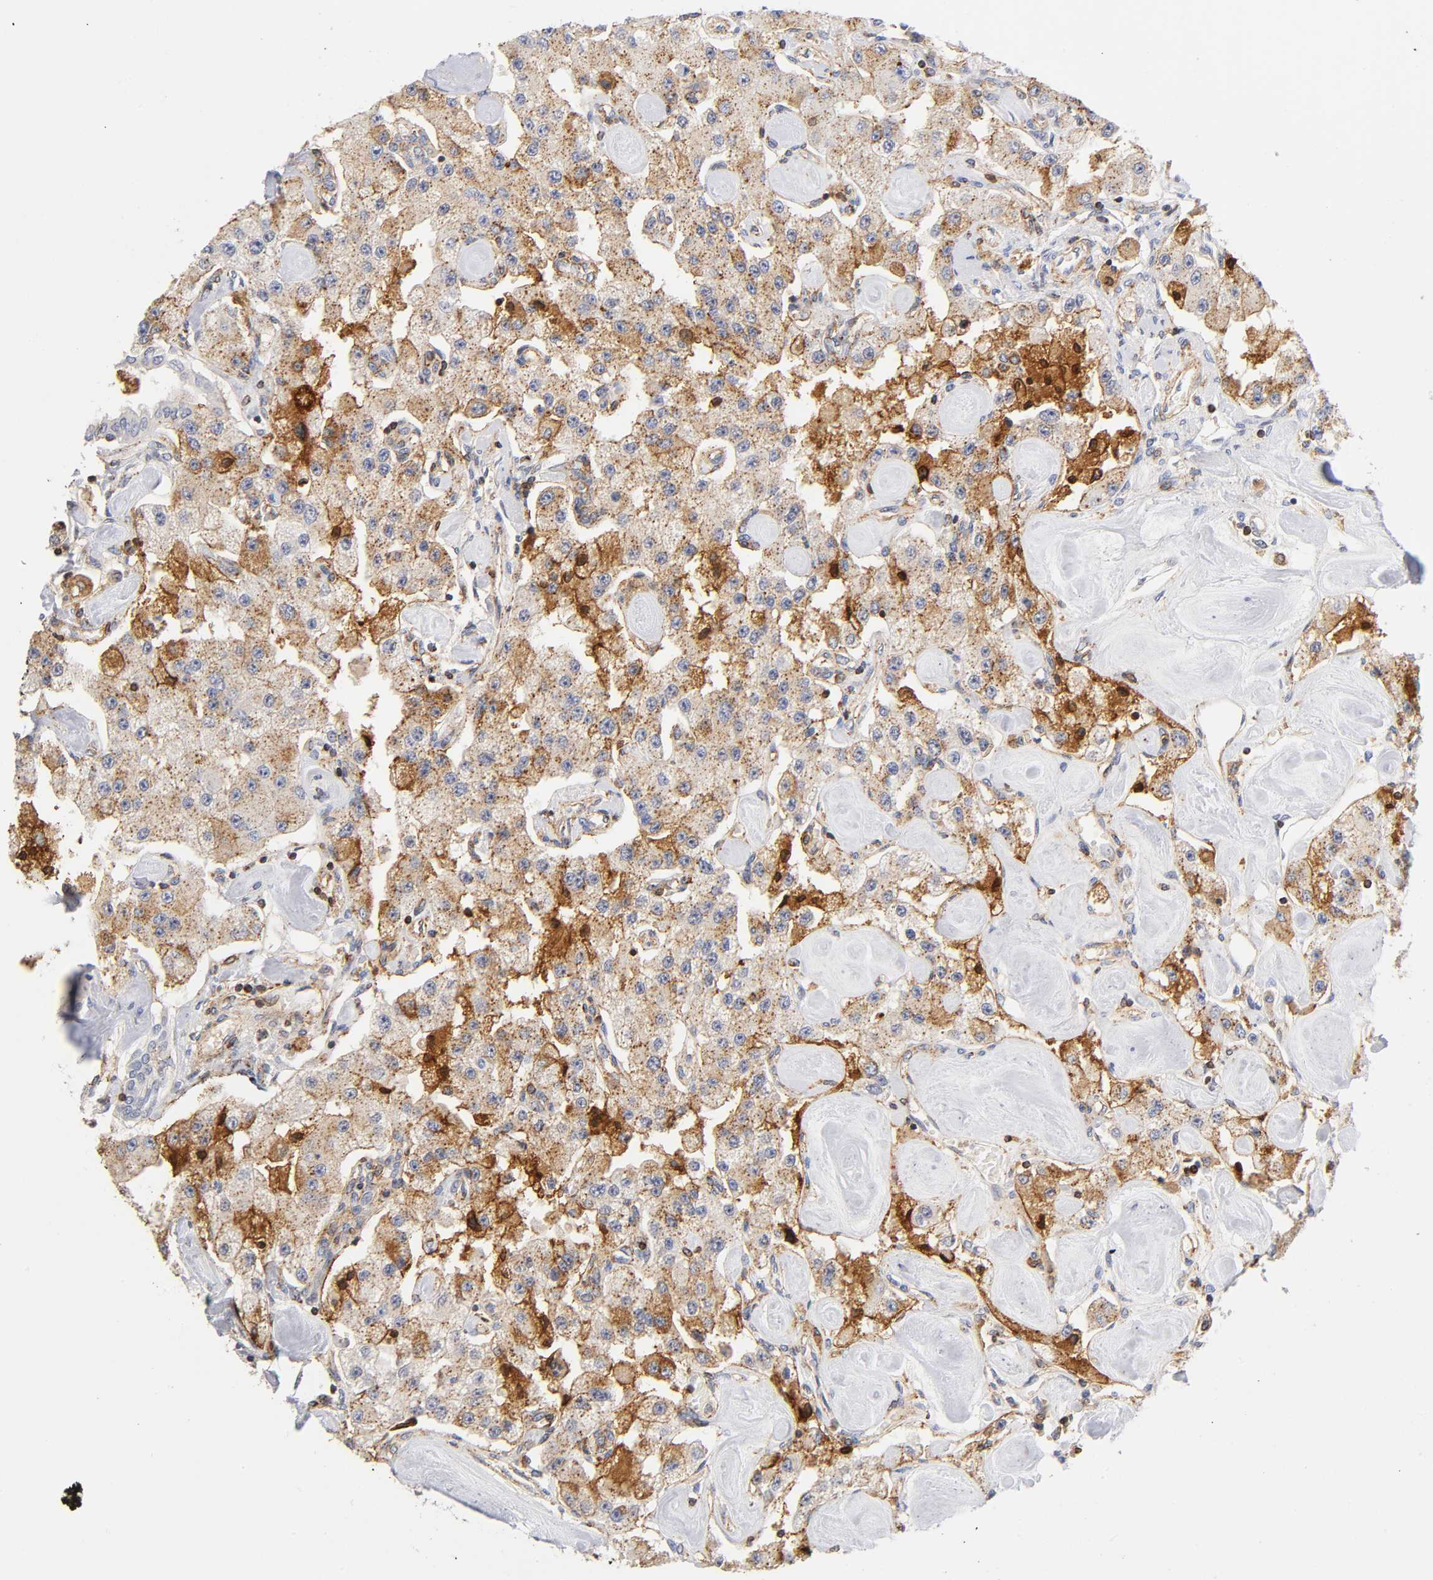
{"staining": {"intensity": "moderate", "quantity": ">75%", "location": "cytoplasmic/membranous"}, "tissue": "carcinoid", "cell_type": "Tumor cells", "image_type": "cancer", "snomed": [{"axis": "morphology", "description": "Carcinoid, malignant, NOS"}, {"axis": "topography", "description": "Pancreas"}], "caption": "Protein expression analysis of human malignant carcinoid reveals moderate cytoplasmic/membranous expression in about >75% of tumor cells. Nuclei are stained in blue.", "gene": "ANXA7", "patient": {"sex": "male", "age": 41}}